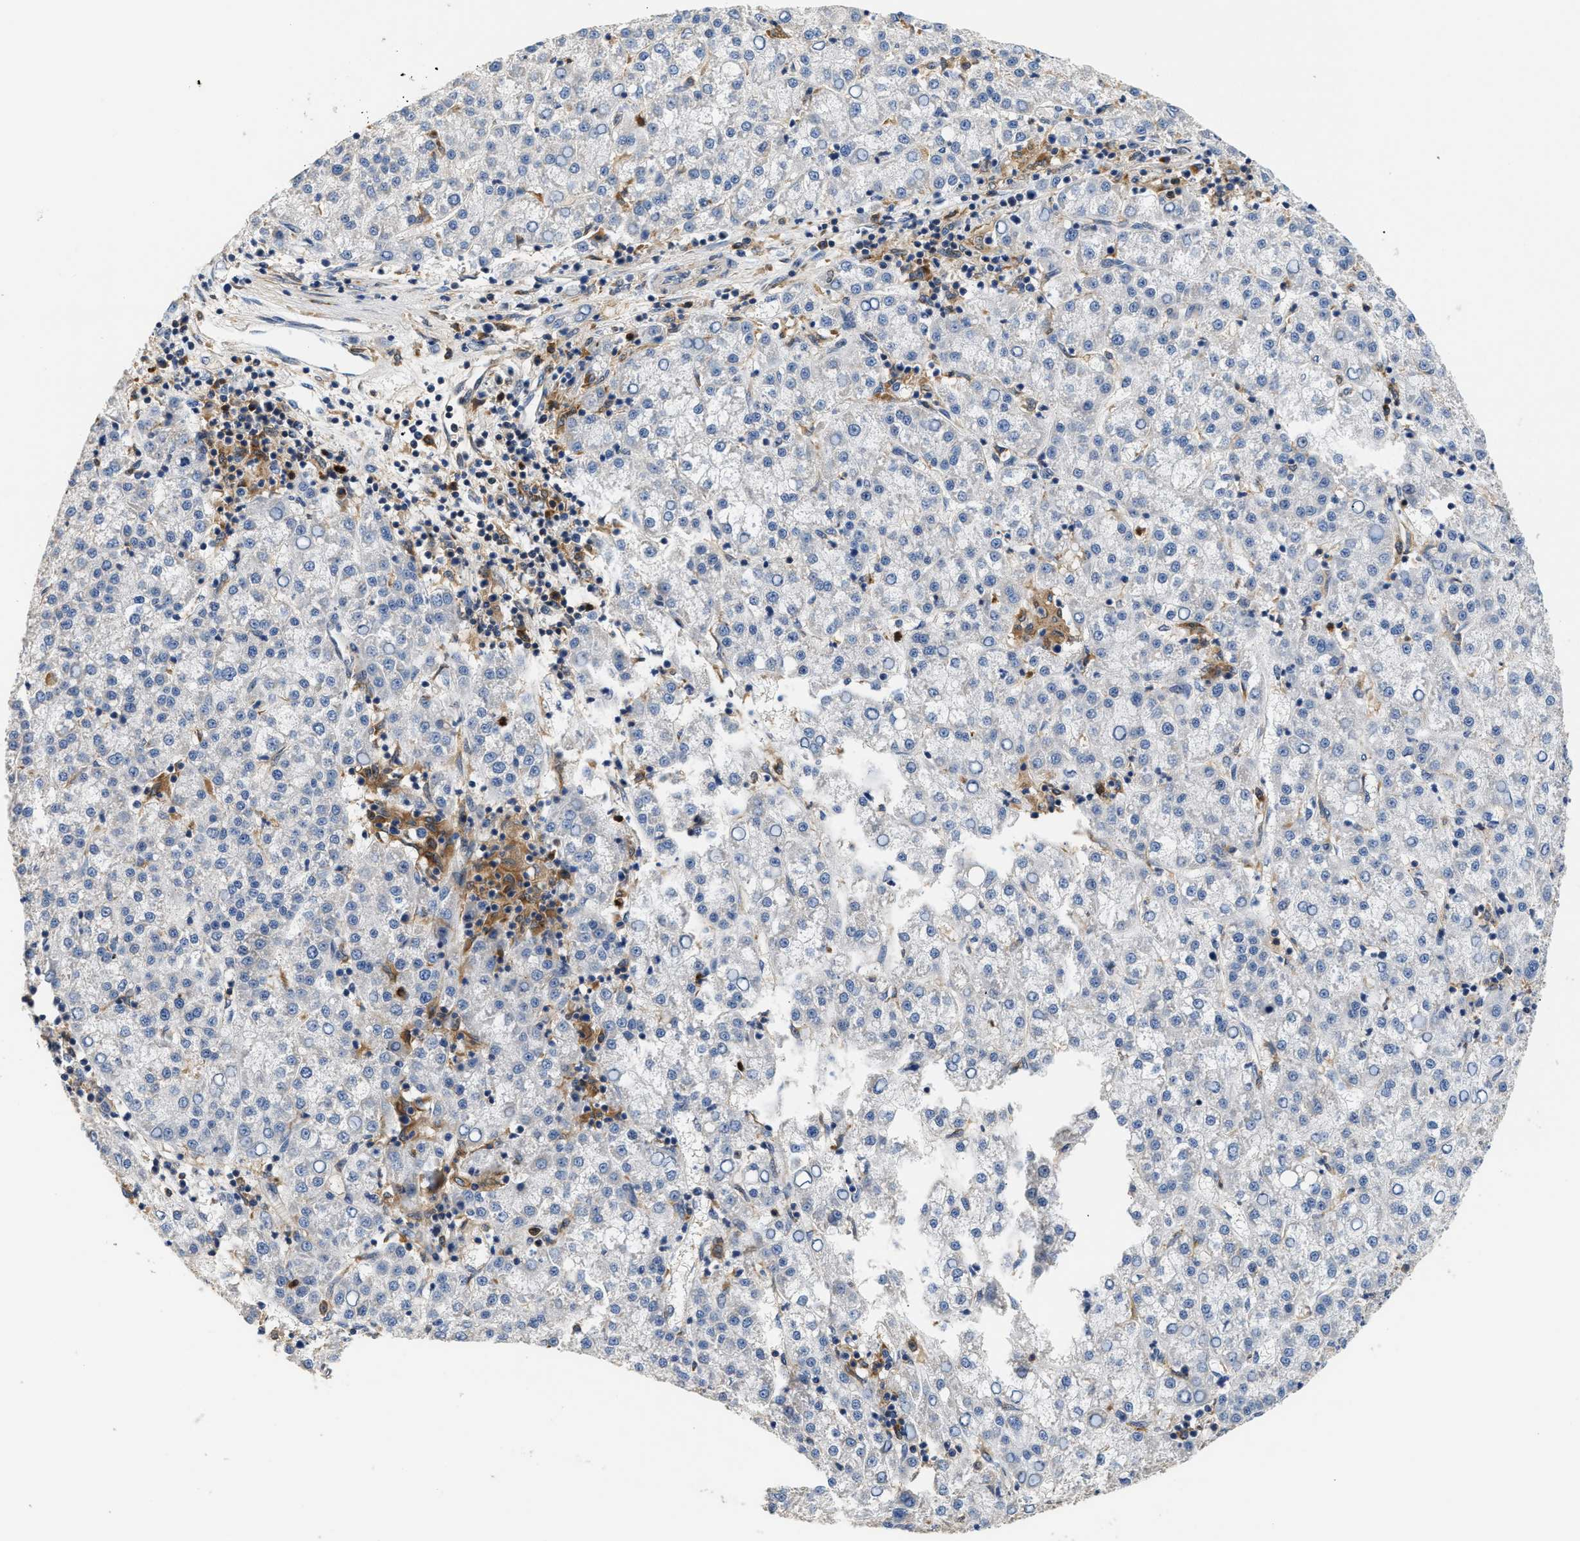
{"staining": {"intensity": "negative", "quantity": "none", "location": "none"}, "tissue": "liver cancer", "cell_type": "Tumor cells", "image_type": "cancer", "snomed": [{"axis": "morphology", "description": "Carcinoma, Hepatocellular, NOS"}, {"axis": "topography", "description": "Liver"}], "caption": "This image is of liver cancer (hepatocellular carcinoma) stained with immunohistochemistry to label a protein in brown with the nuclei are counter-stained blue. There is no staining in tumor cells.", "gene": "RAB31", "patient": {"sex": "female", "age": 58}}